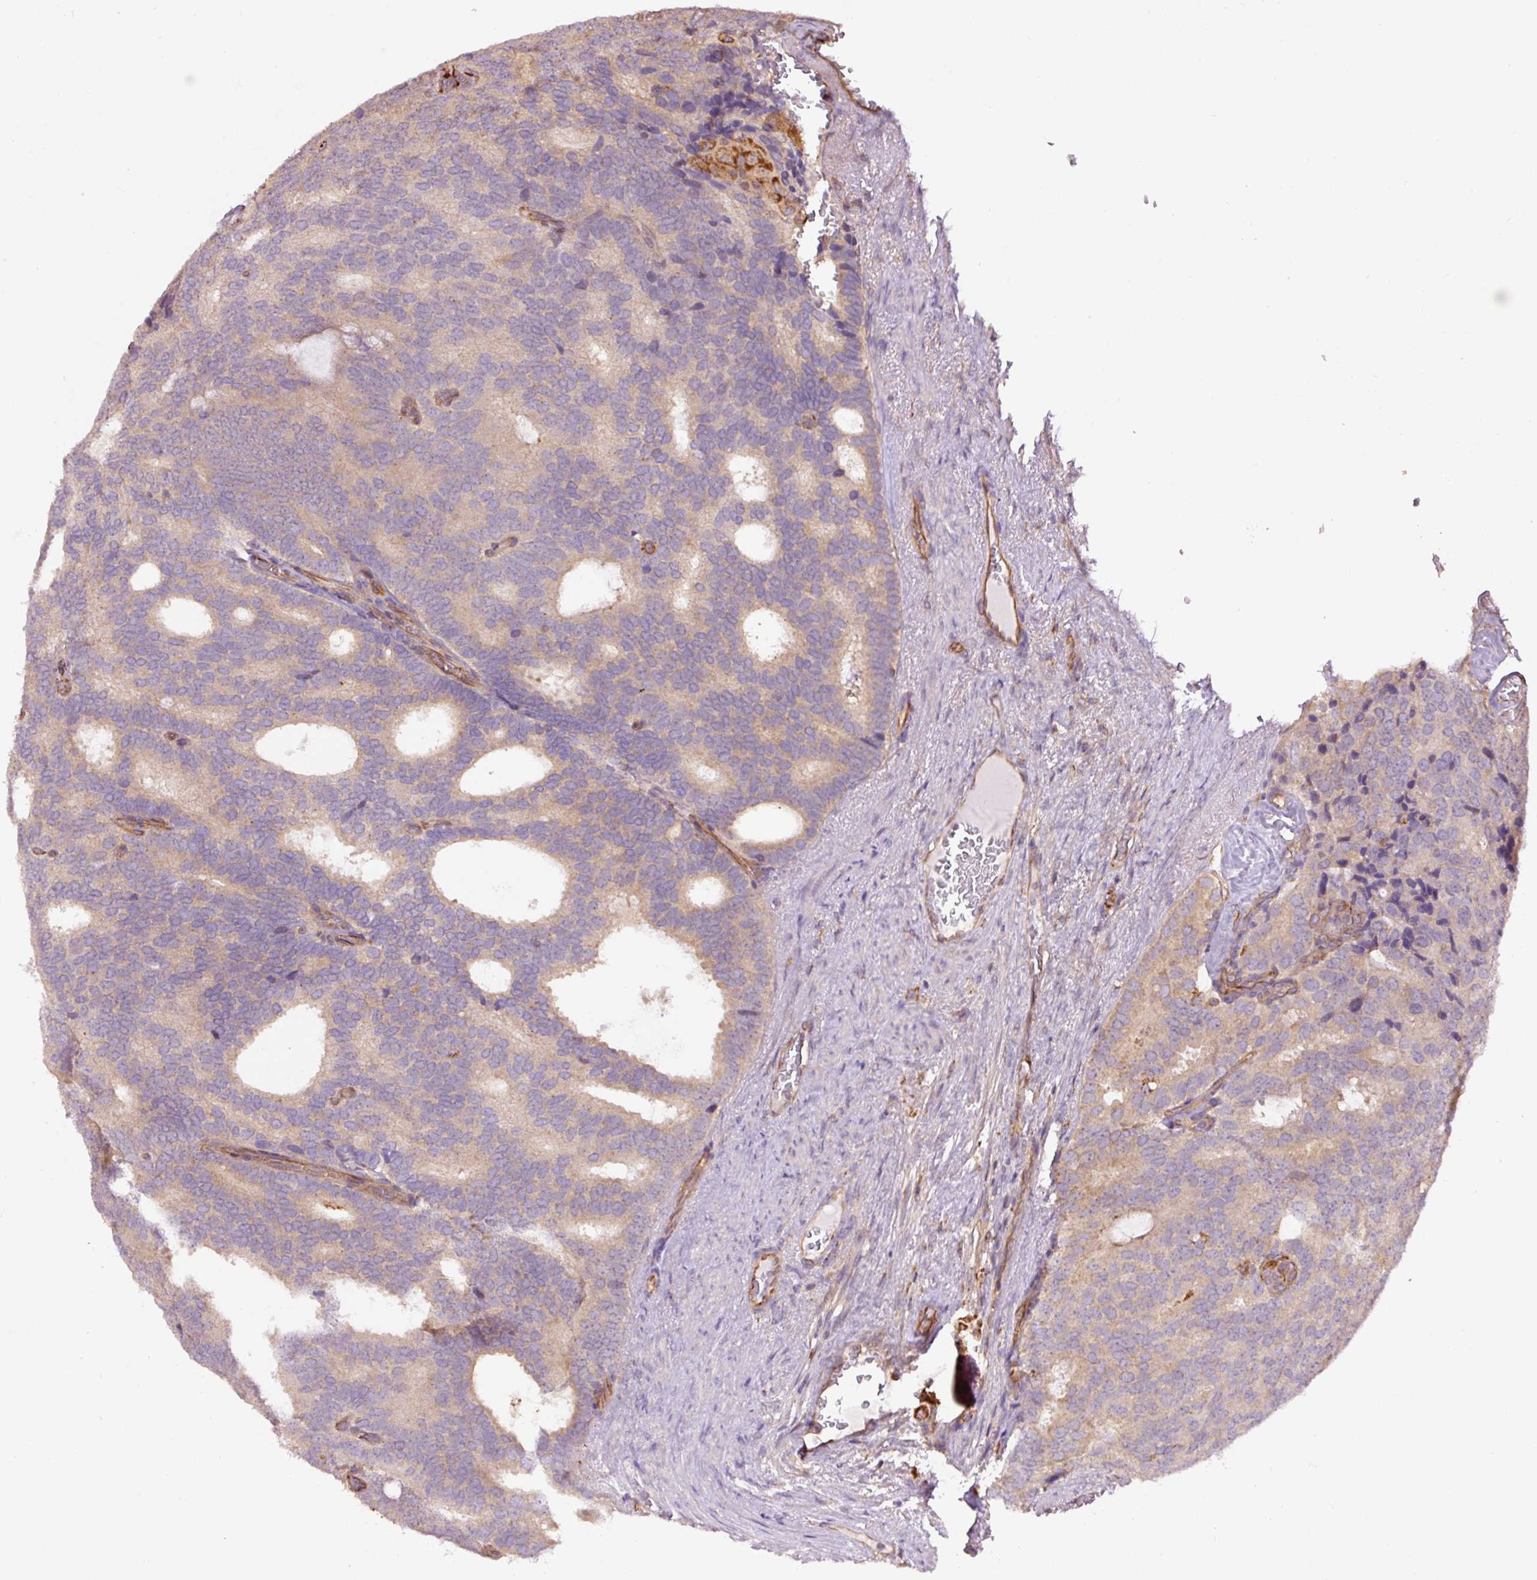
{"staining": {"intensity": "negative", "quantity": "none", "location": "none"}, "tissue": "prostate cancer", "cell_type": "Tumor cells", "image_type": "cancer", "snomed": [{"axis": "morphology", "description": "Adenocarcinoma, Low grade"}, {"axis": "topography", "description": "Prostate"}], "caption": "Immunohistochemistry of low-grade adenocarcinoma (prostate) exhibits no staining in tumor cells.", "gene": "PCK2", "patient": {"sex": "male", "age": 71}}